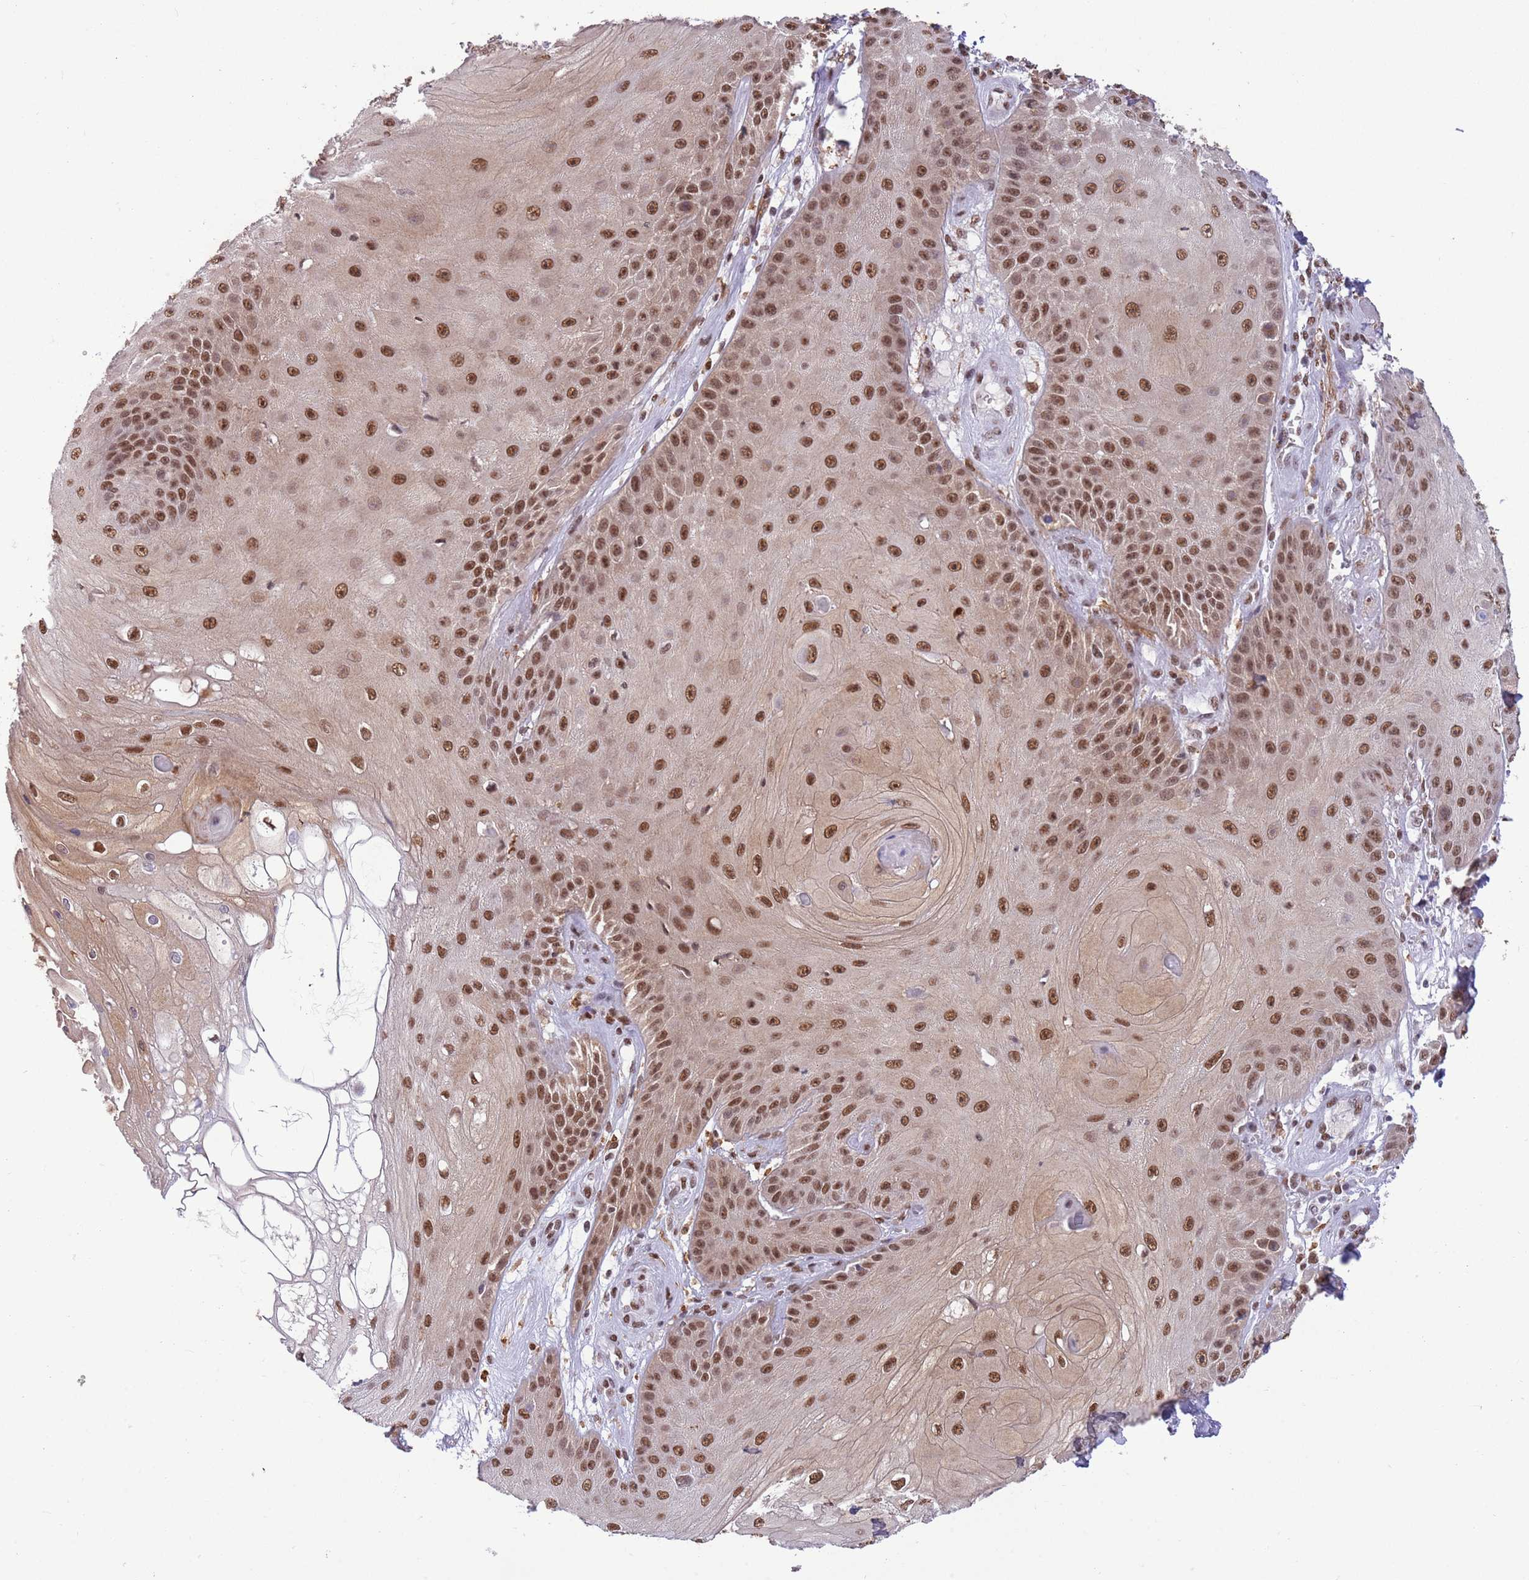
{"staining": {"intensity": "strong", "quantity": ">75%", "location": "nuclear"}, "tissue": "skin cancer", "cell_type": "Tumor cells", "image_type": "cancer", "snomed": [{"axis": "morphology", "description": "Squamous cell carcinoma, NOS"}, {"axis": "topography", "description": "Skin"}], "caption": "Squamous cell carcinoma (skin) stained for a protein reveals strong nuclear positivity in tumor cells. (brown staining indicates protein expression, while blue staining denotes nuclei).", "gene": "TRIM32", "patient": {"sex": "male", "age": 70}}